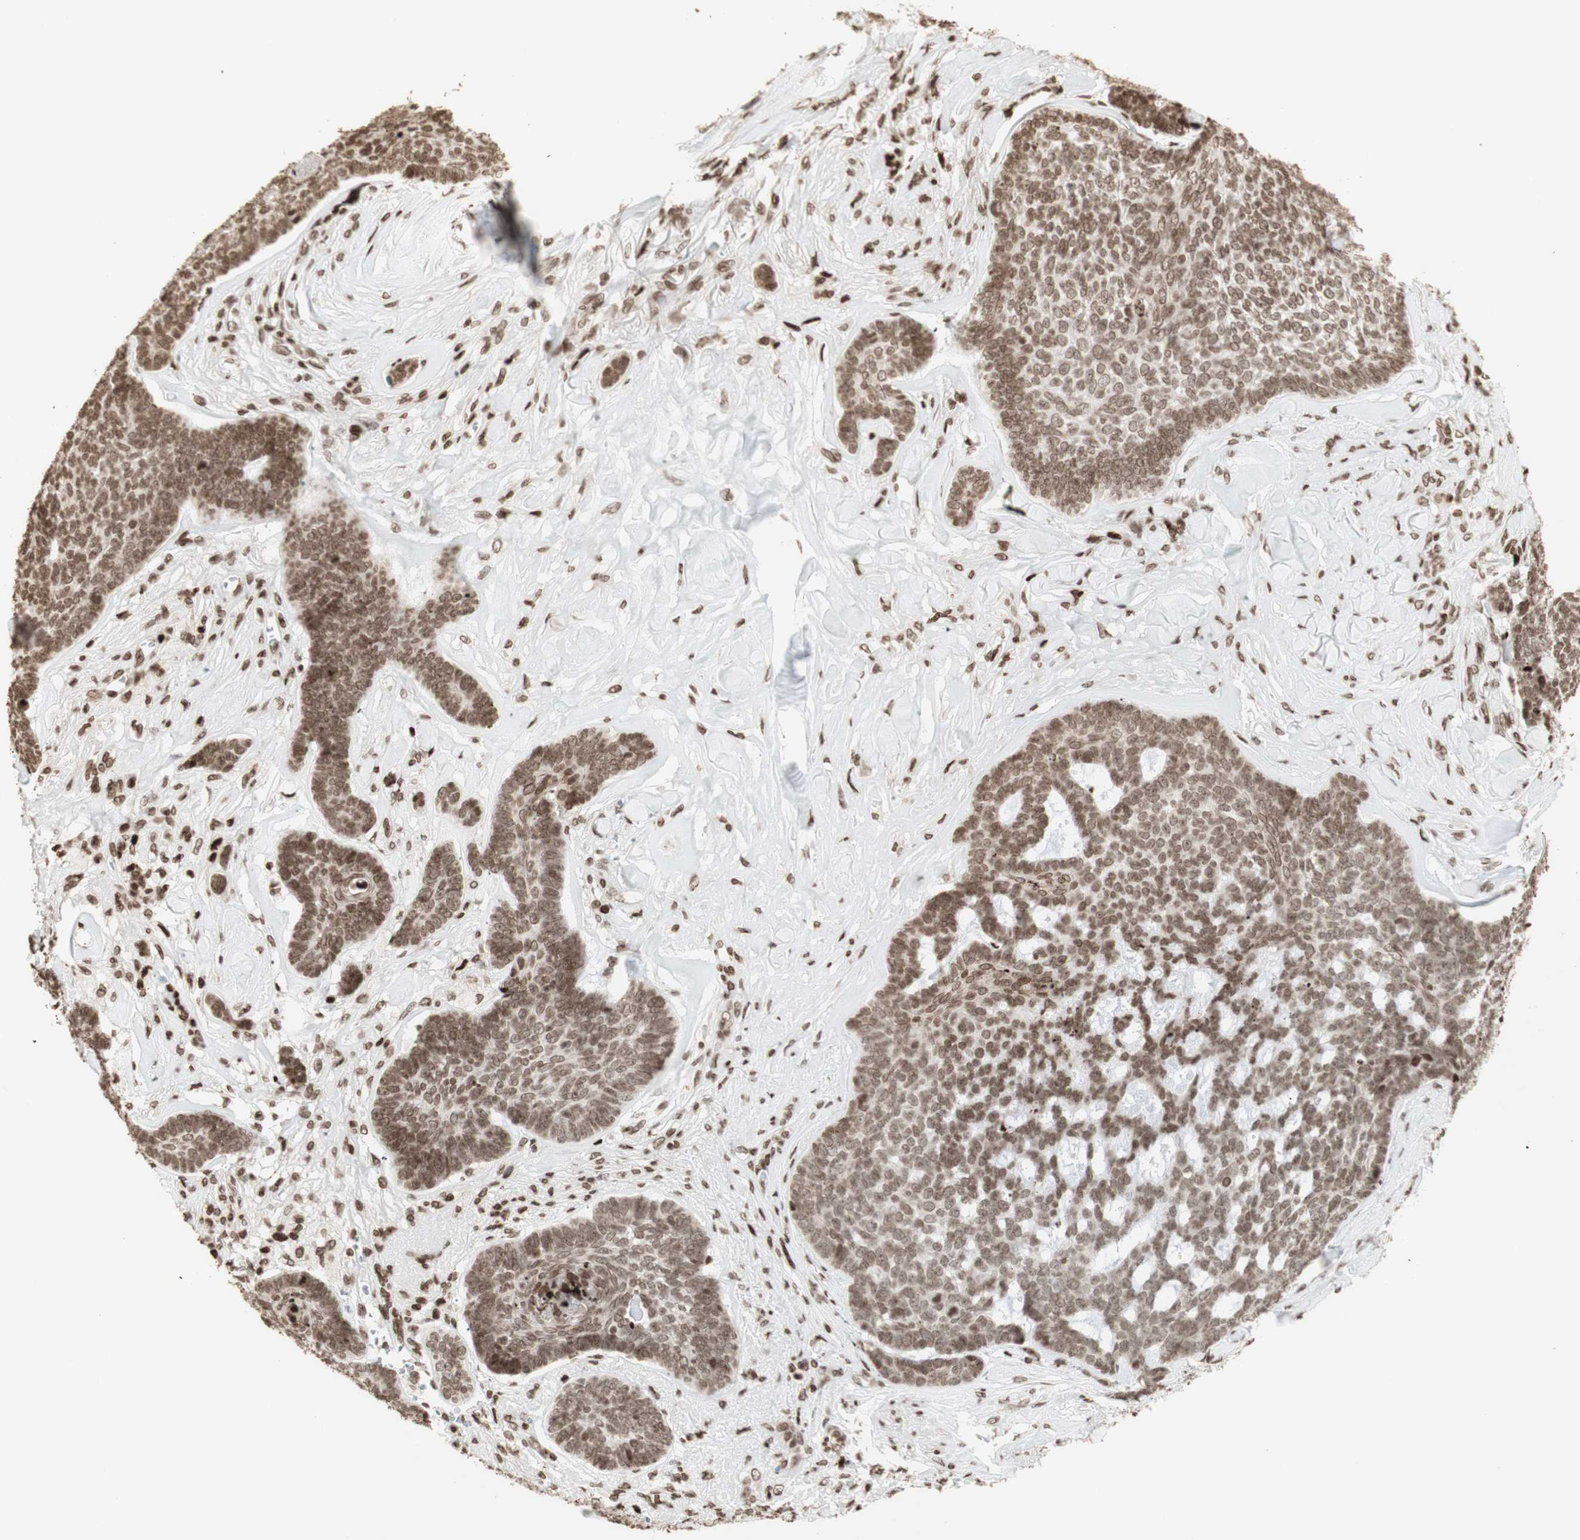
{"staining": {"intensity": "strong", "quantity": ">75%", "location": "nuclear"}, "tissue": "skin cancer", "cell_type": "Tumor cells", "image_type": "cancer", "snomed": [{"axis": "morphology", "description": "Basal cell carcinoma"}, {"axis": "topography", "description": "Skin"}], "caption": "Protein expression analysis of skin cancer shows strong nuclear staining in approximately >75% of tumor cells. (brown staining indicates protein expression, while blue staining denotes nuclei).", "gene": "NCAPD2", "patient": {"sex": "male", "age": 84}}